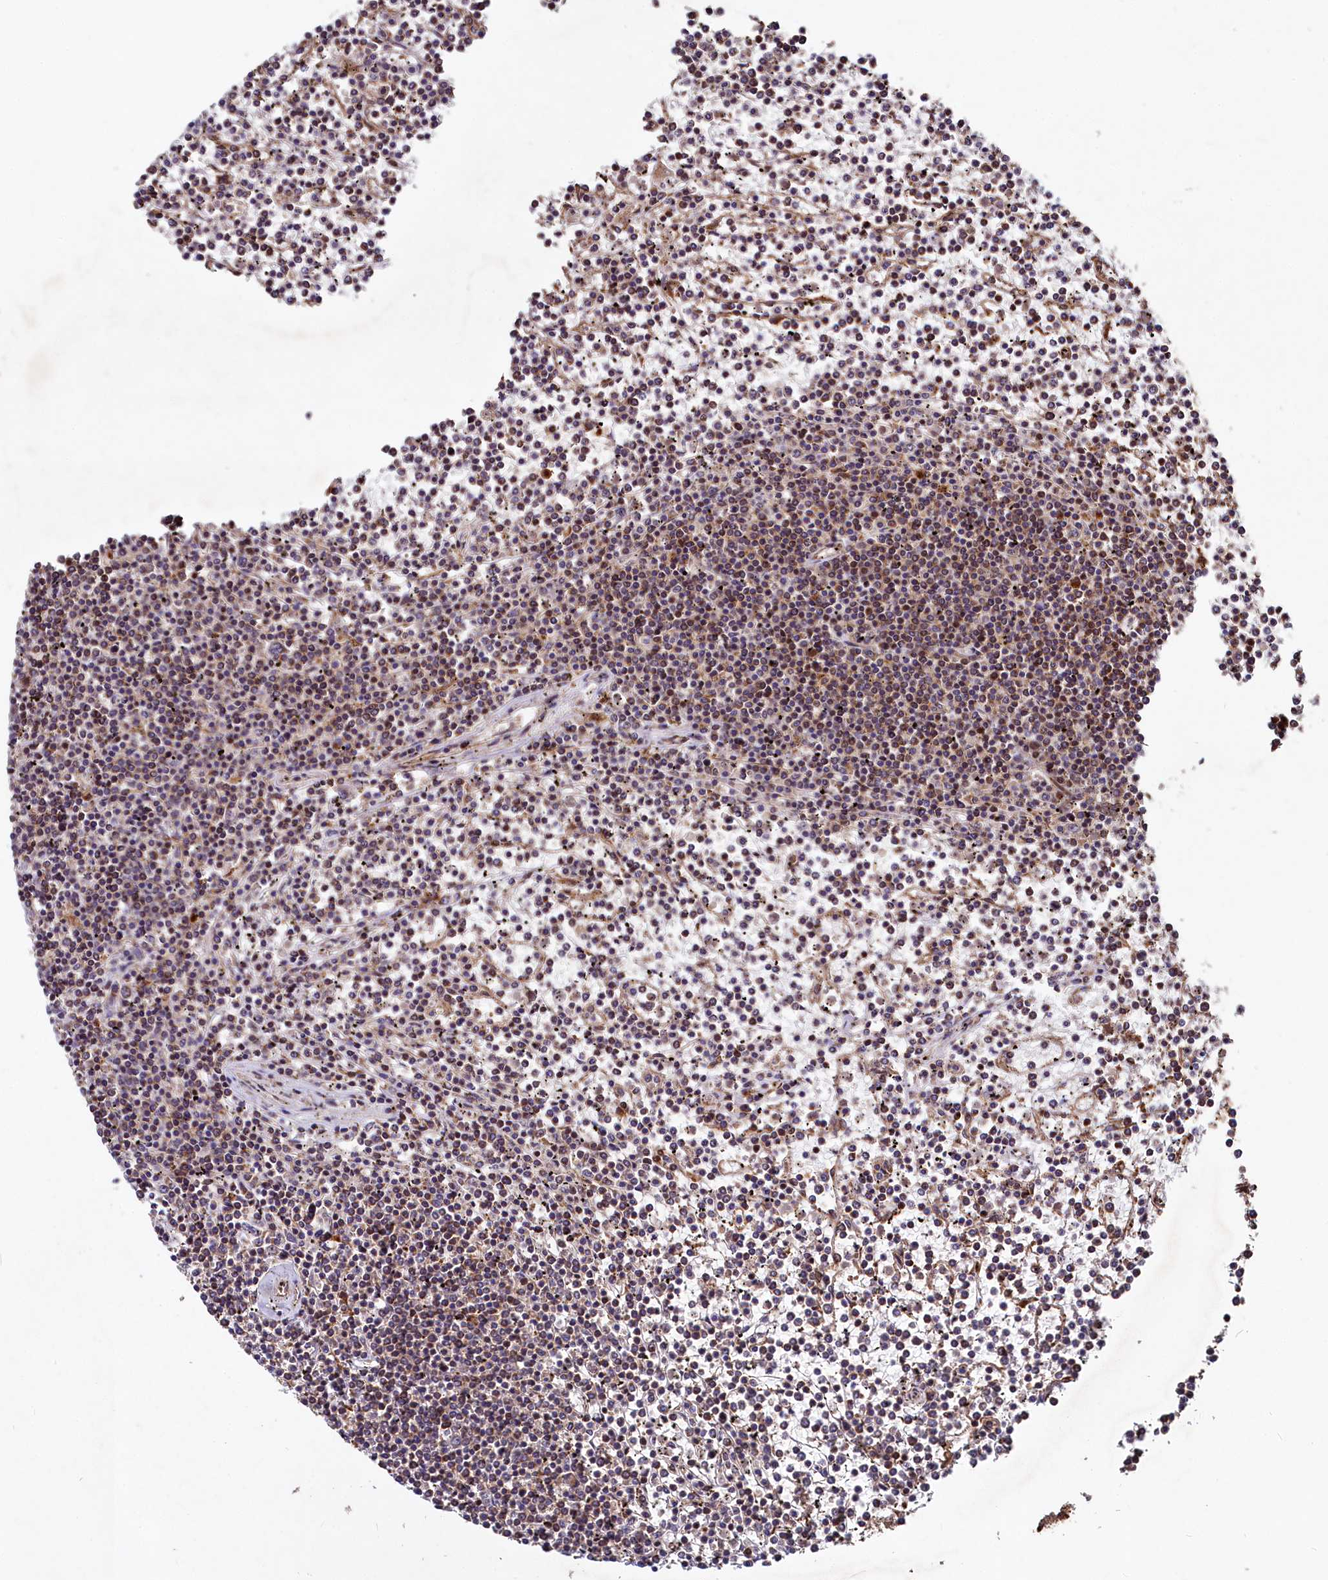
{"staining": {"intensity": "moderate", "quantity": "<25%", "location": "cytoplasmic/membranous"}, "tissue": "lymphoma", "cell_type": "Tumor cells", "image_type": "cancer", "snomed": [{"axis": "morphology", "description": "Malignant lymphoma, non-Hodgkin's type, Low grade"}, {"axis": "topography", "description": "Spleen"}], "caption": "Immunohistochemical staining of human lymphoma displays moderate cytoplasmic/membranous protein staining in about <25% of tumor cells. Nuclei are stained in blue.", "gene": "TRIM23", "patient": {"sex": "female", "age": 19}}